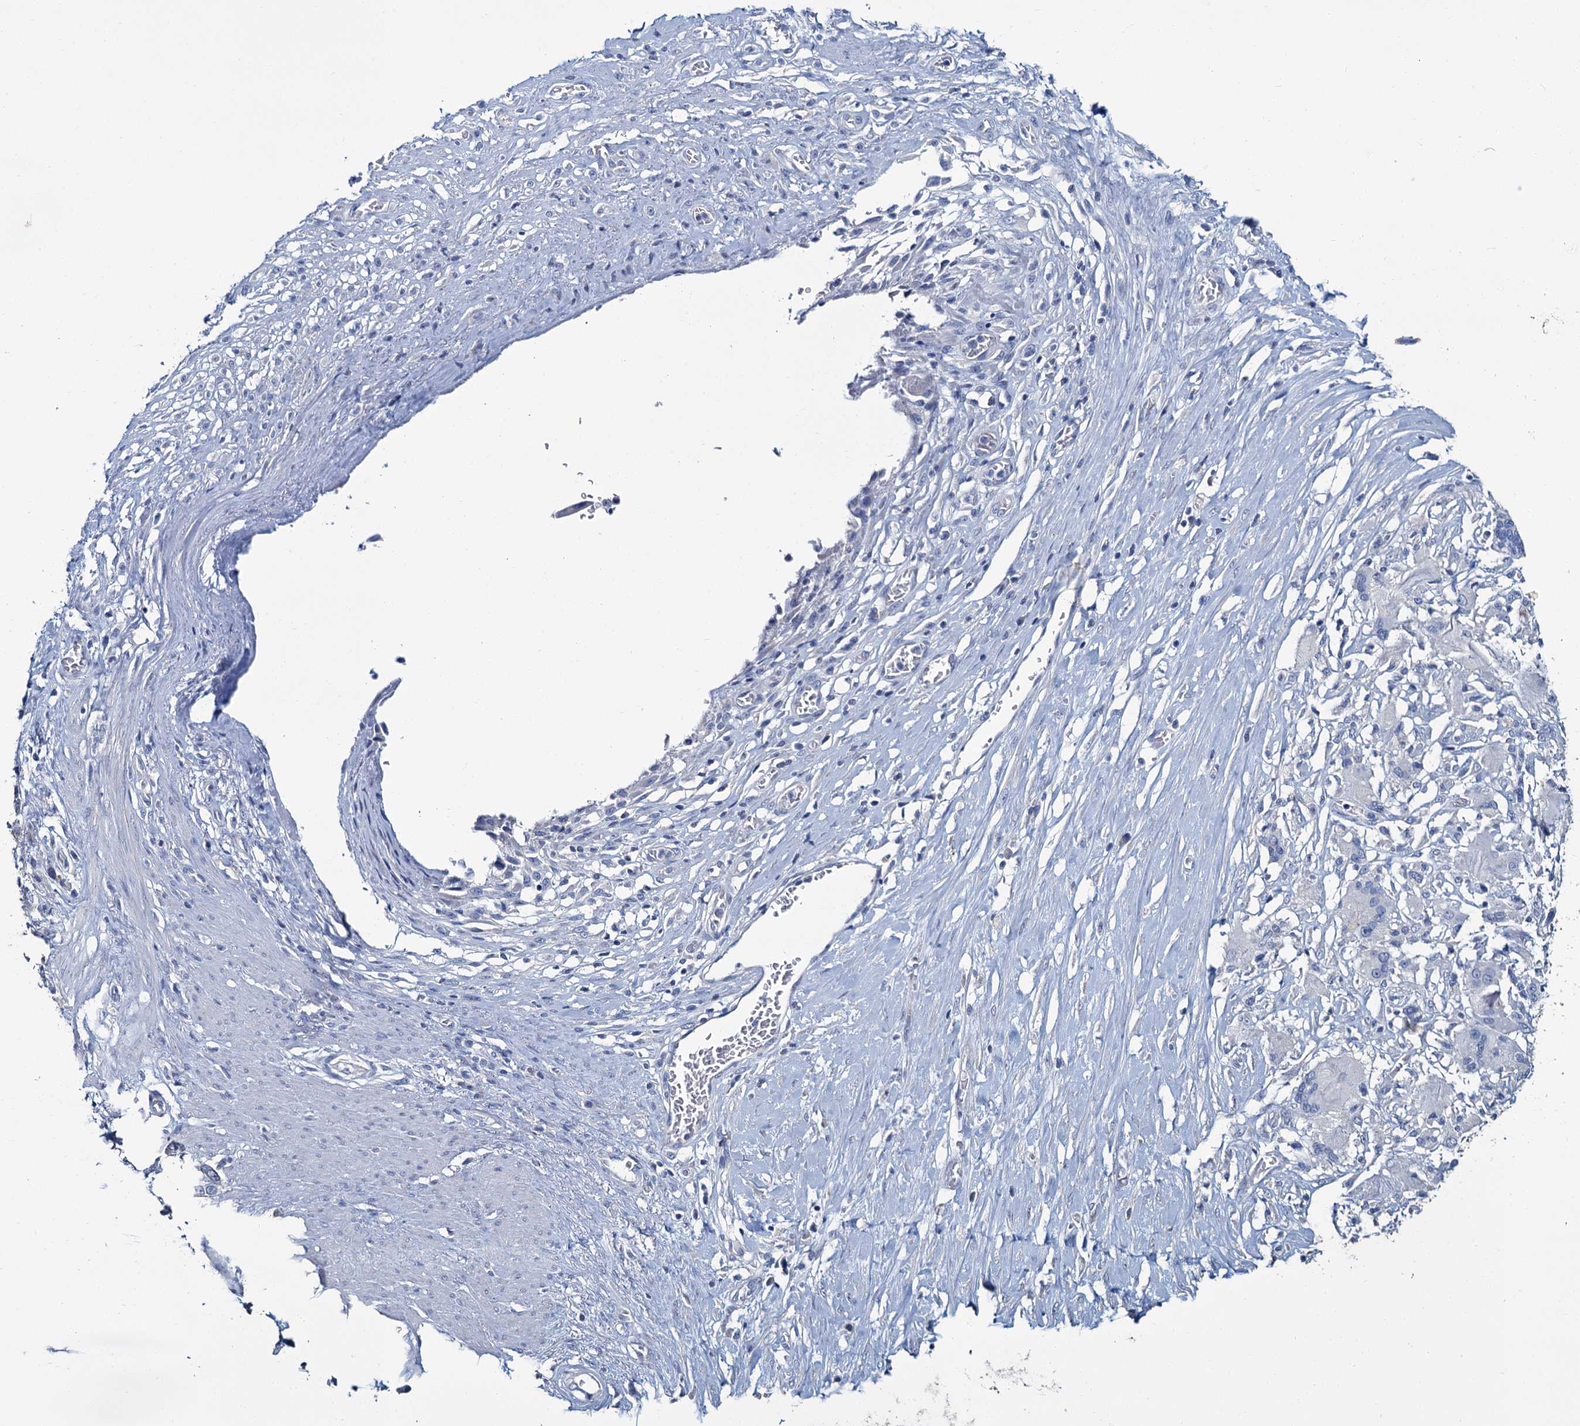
{"staining": {"intensity": "negative", "quantity": "none", "location": "none"}, "tissue": "stomach cancer", "cell_type": "Tumor cells", "image_type": "cancer", "snomed": [{"axis": "morphology", "description": "Adenocarcinoma, NOS"}, {"axis": "morphology", "description": "Adenocarcinoma, High grade"}, {"axis": "topography", "description": "Stomach, upper"}, {"axis": "topography", "description": "Stomach, lower"}], "caption": "Immunohistochemistry of human stomach adenocarcinoma shows no expression in tumor cells. (Stains: DAB immunohistochemistry (IHC) with hematoxylin counter stain, Microscopy: brightfield microscopy at high magnification).", "gene": "SNCB", "patient": {"sex": "female", "age": 65}}